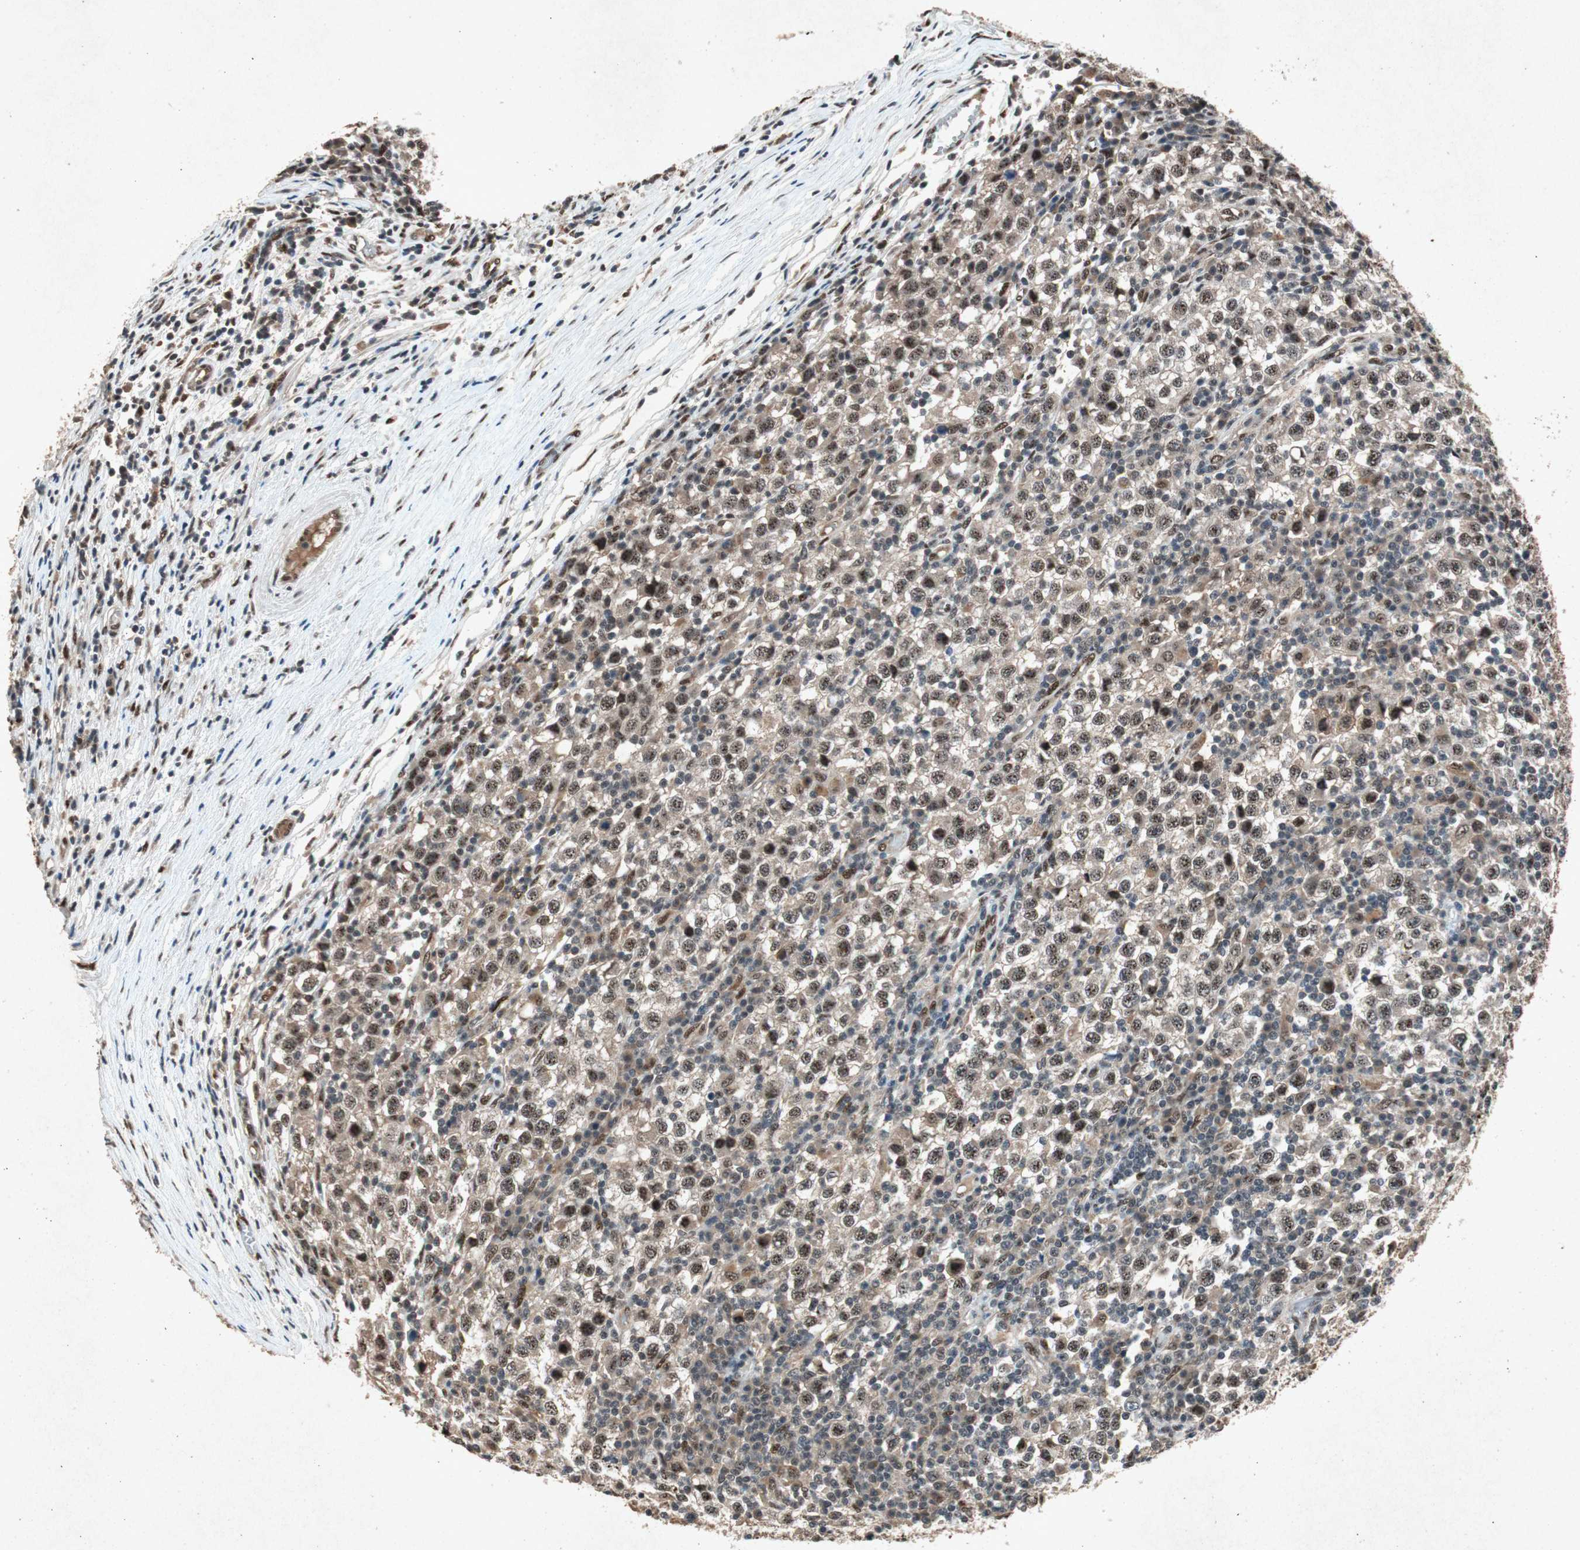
{"staining": {"intensity": "moderate", "quantity": ">75%", "location": "nuclear"}, "tissue": "testis cancer", "cell_type": "Tumor cells", "image_type": "cancer", "snomed": [{"axis": "morphology", "description": "Seminoma, NOS"}, {"axis": "topography", "description": "Testis"}], "caption": "High-magnification brightfield microscopy of testis cancer (seminoma) stained with DAB (brown) and counterstained with hematoxylin (blue). tumor cells exhibit moderate nuclear expression is appreciated in about>75% of cells.", "gene": "PML", "patient": {"sex": "male", "age": 65}}